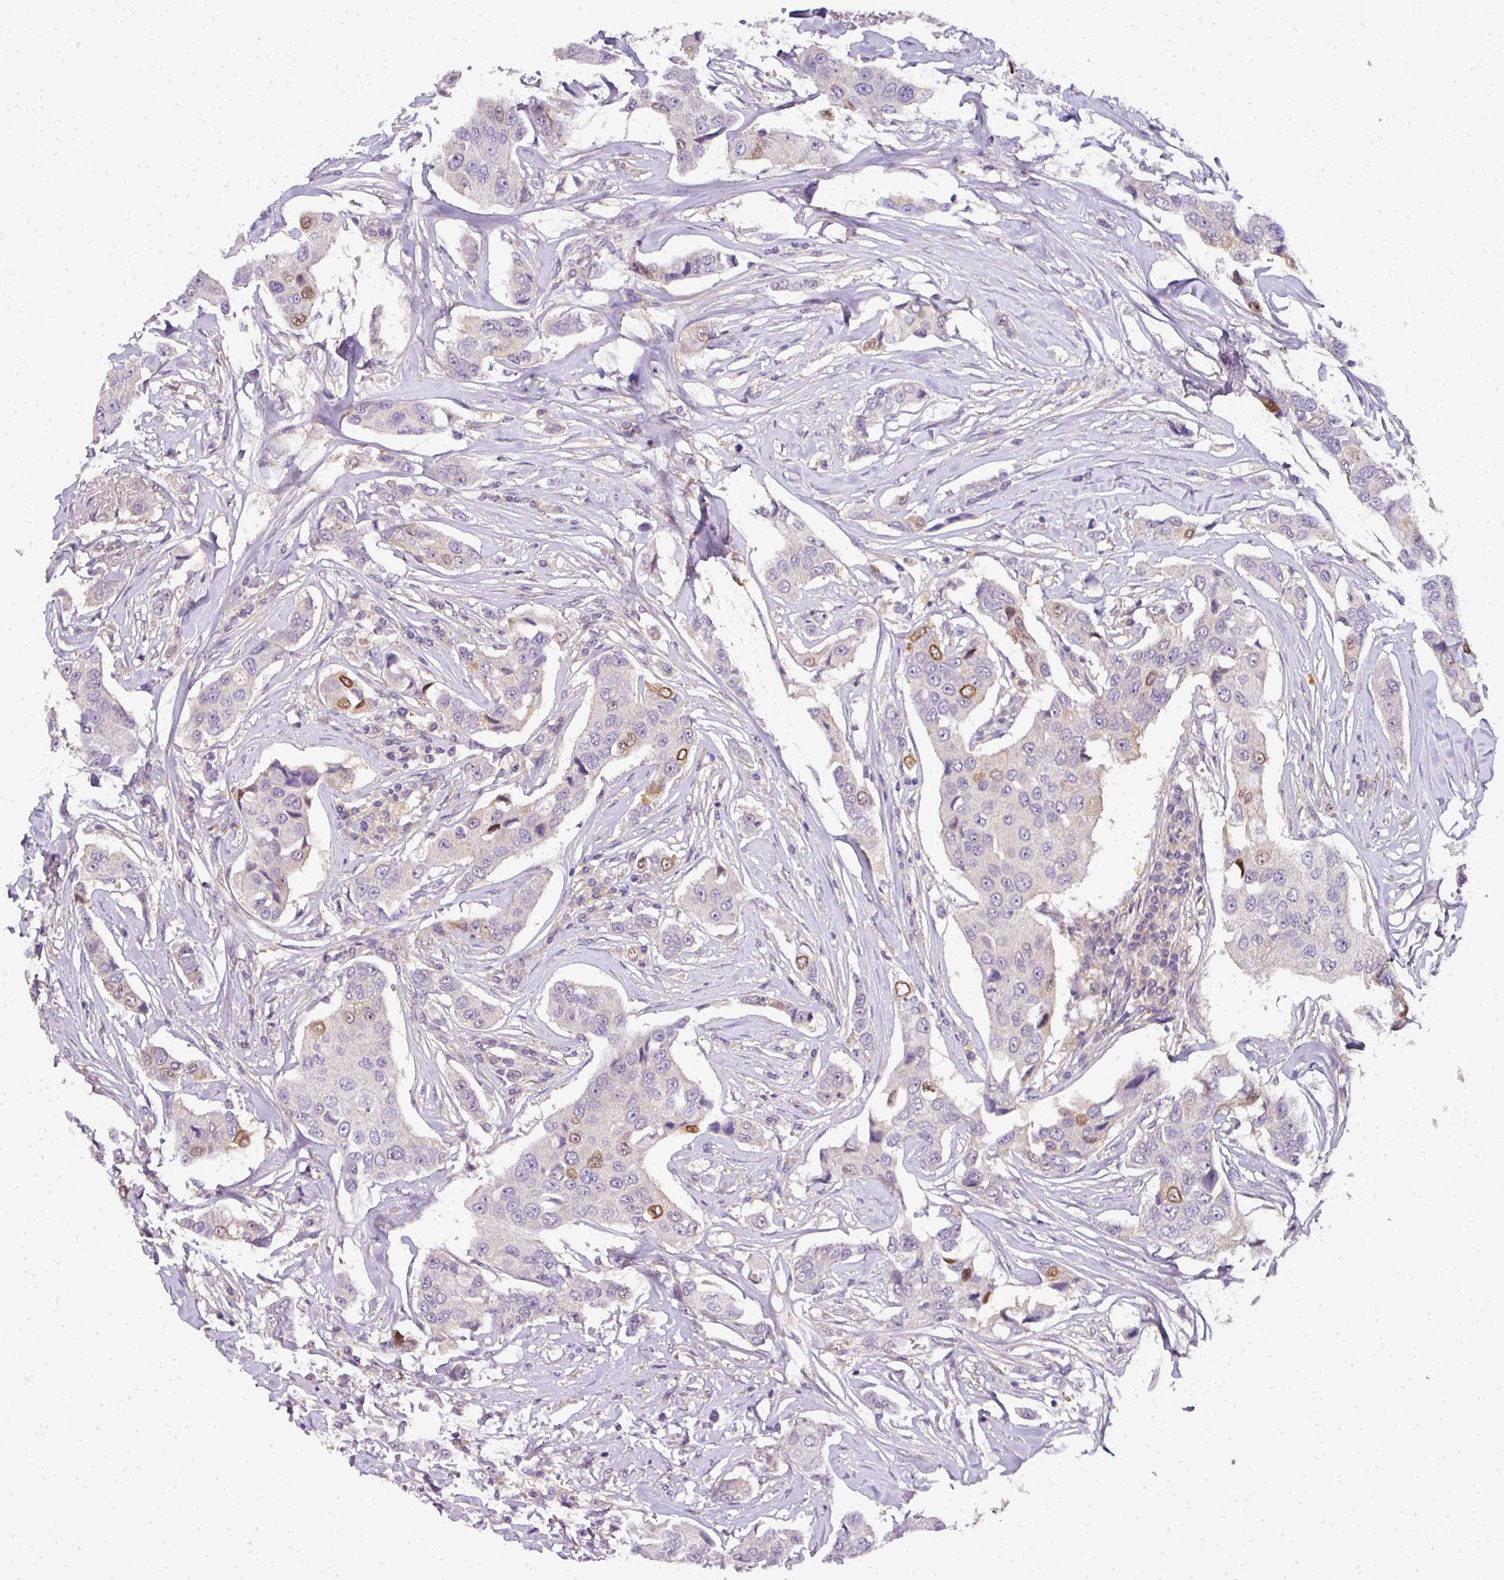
{"staining": {"intensity": "moderate", "quantity": "<25%", "location": "nuclear"}, "tissue": "breast cancer", "cell_type": "Tumor cells", "image_type": "cancer", "snomed": [{"axis": "morphology", "description": "Duct carcinoma"}, {"axis": "topography", "description": "Breast"}], "caption": "Tumor cells demonstrate moderate nuclear positivity in approximately <25% of cells in invasive ductal carcinoma (breast).", "gene": "ADH5", "patient": {"sex": "female", "age": 80}}